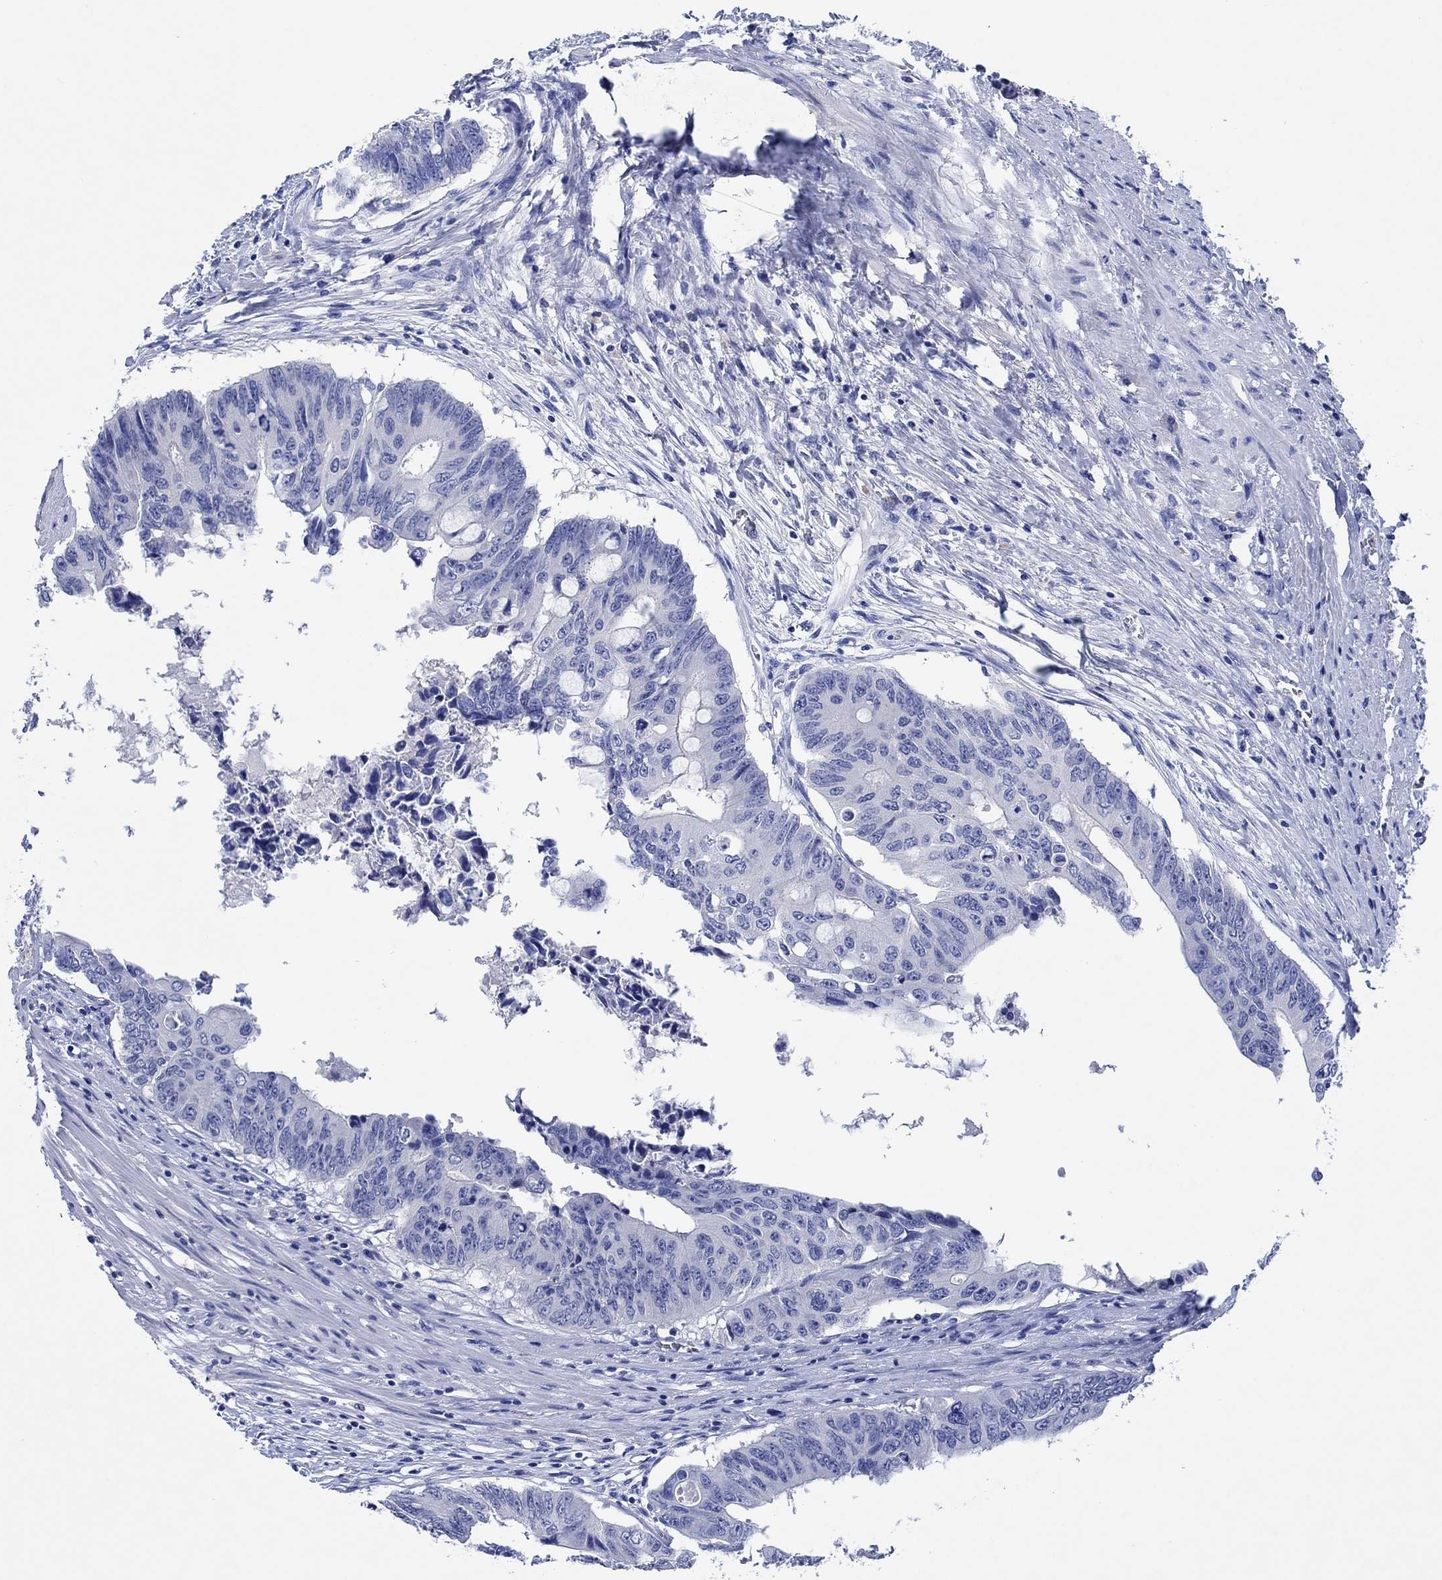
{"staining": {"intensity": "negative", "quantity": "none", "location": "none"}, "tissue": "colorectal cancer", "cell_type": "Tumor cells", "image_type": "cancer", "snomed": [{"axis": "morphology", "description": "Adenocarcinoma, NOS"}, {"axis": "topography", "description": "Rectum"}], "caption": "IHC photomicrograph of human adenocarcinoma (colorectal) stained for a protein (brown), which demonstrates no staining in tumor cells.", "gene": "CPNE6", "patient": {"sex": "male", "age": 59}}